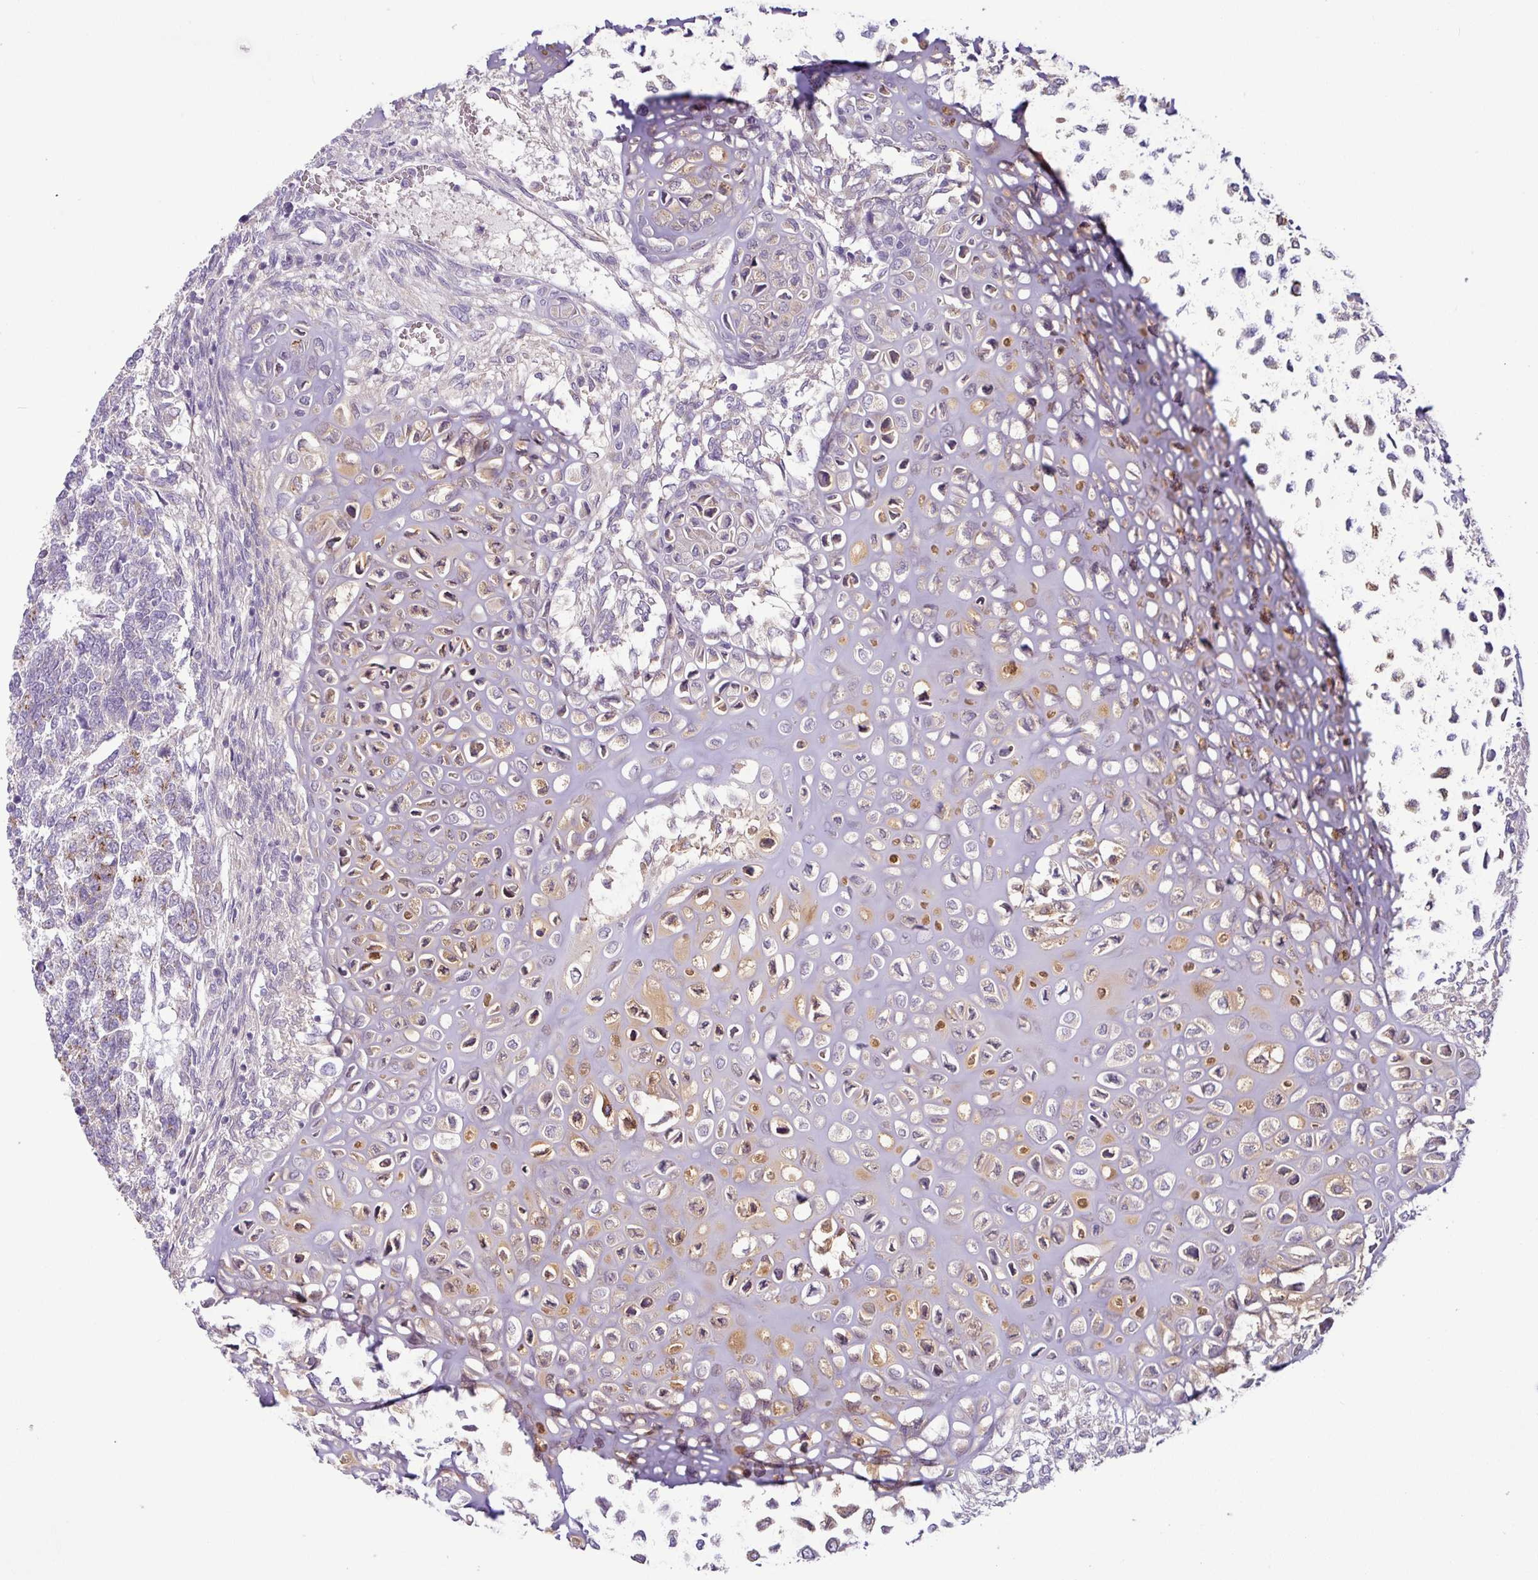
{"staining": {"intensity": "weak", "quantity": "25%-75%", "location": "cytoplasmic/membranous"}, "tissue": "testis cancer", "cell_type": "Tumor cells", "image_type": "cancer", "snomed": [{"axis": "morphology", "description": "Carcinoma, Embryonal, NOS"}, {"axis": "topography", "description": "Testis"}], "caption": "Immunohistochemistry of testis embryonal carcinoma displays low levels of weak cytoplasmic/membranous expression in approximately 25%-75% of tumor cells.", "gene": "GALNT12", "patient": {"sex": "male", "age": 23}}